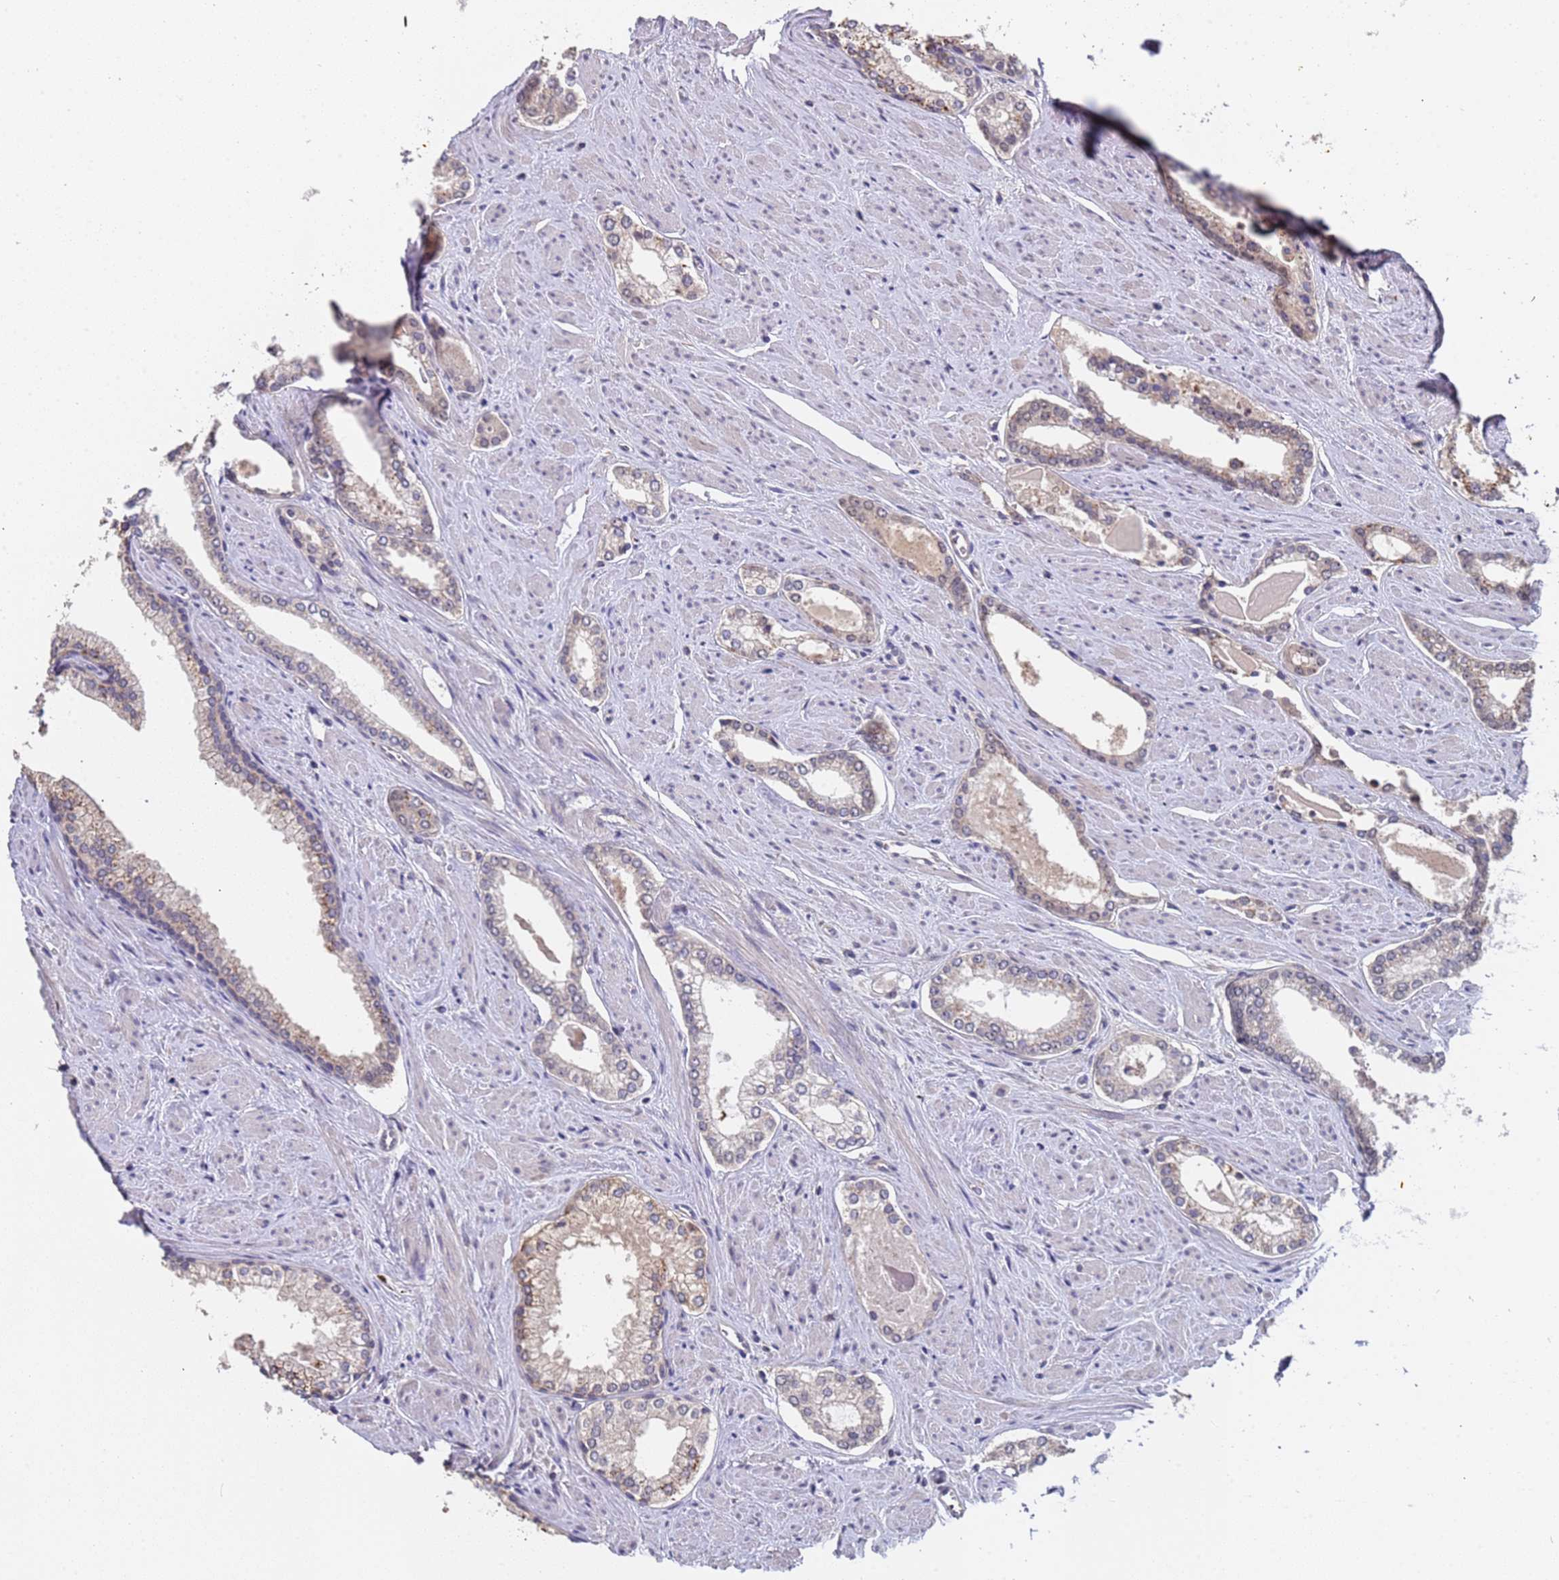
{"staining": {"intensity": "weak", "quantity": "<25%", "location": "cytoplasmic/membranous"}, "tissue": "prostate cancer", "cell_type": "Tumor cells", "image_type": "cancer", "snomed": [{"axis": "morphology", "description": "Adenocarcinoma, Low grade"}, {"axis": "topography", "description": "Prostate and seminal vesicle, NOS"}], "caption": "The histopathology image displays no significant staining in tumor cells of prostate low-grade adenocarcinoma. (DAB (3,3'-diaminobenzidine) immunohistochemistry with hematoxylin counter stain).", "gene": "ZNF248", "patient": {"sex": "male", "age": 60}}